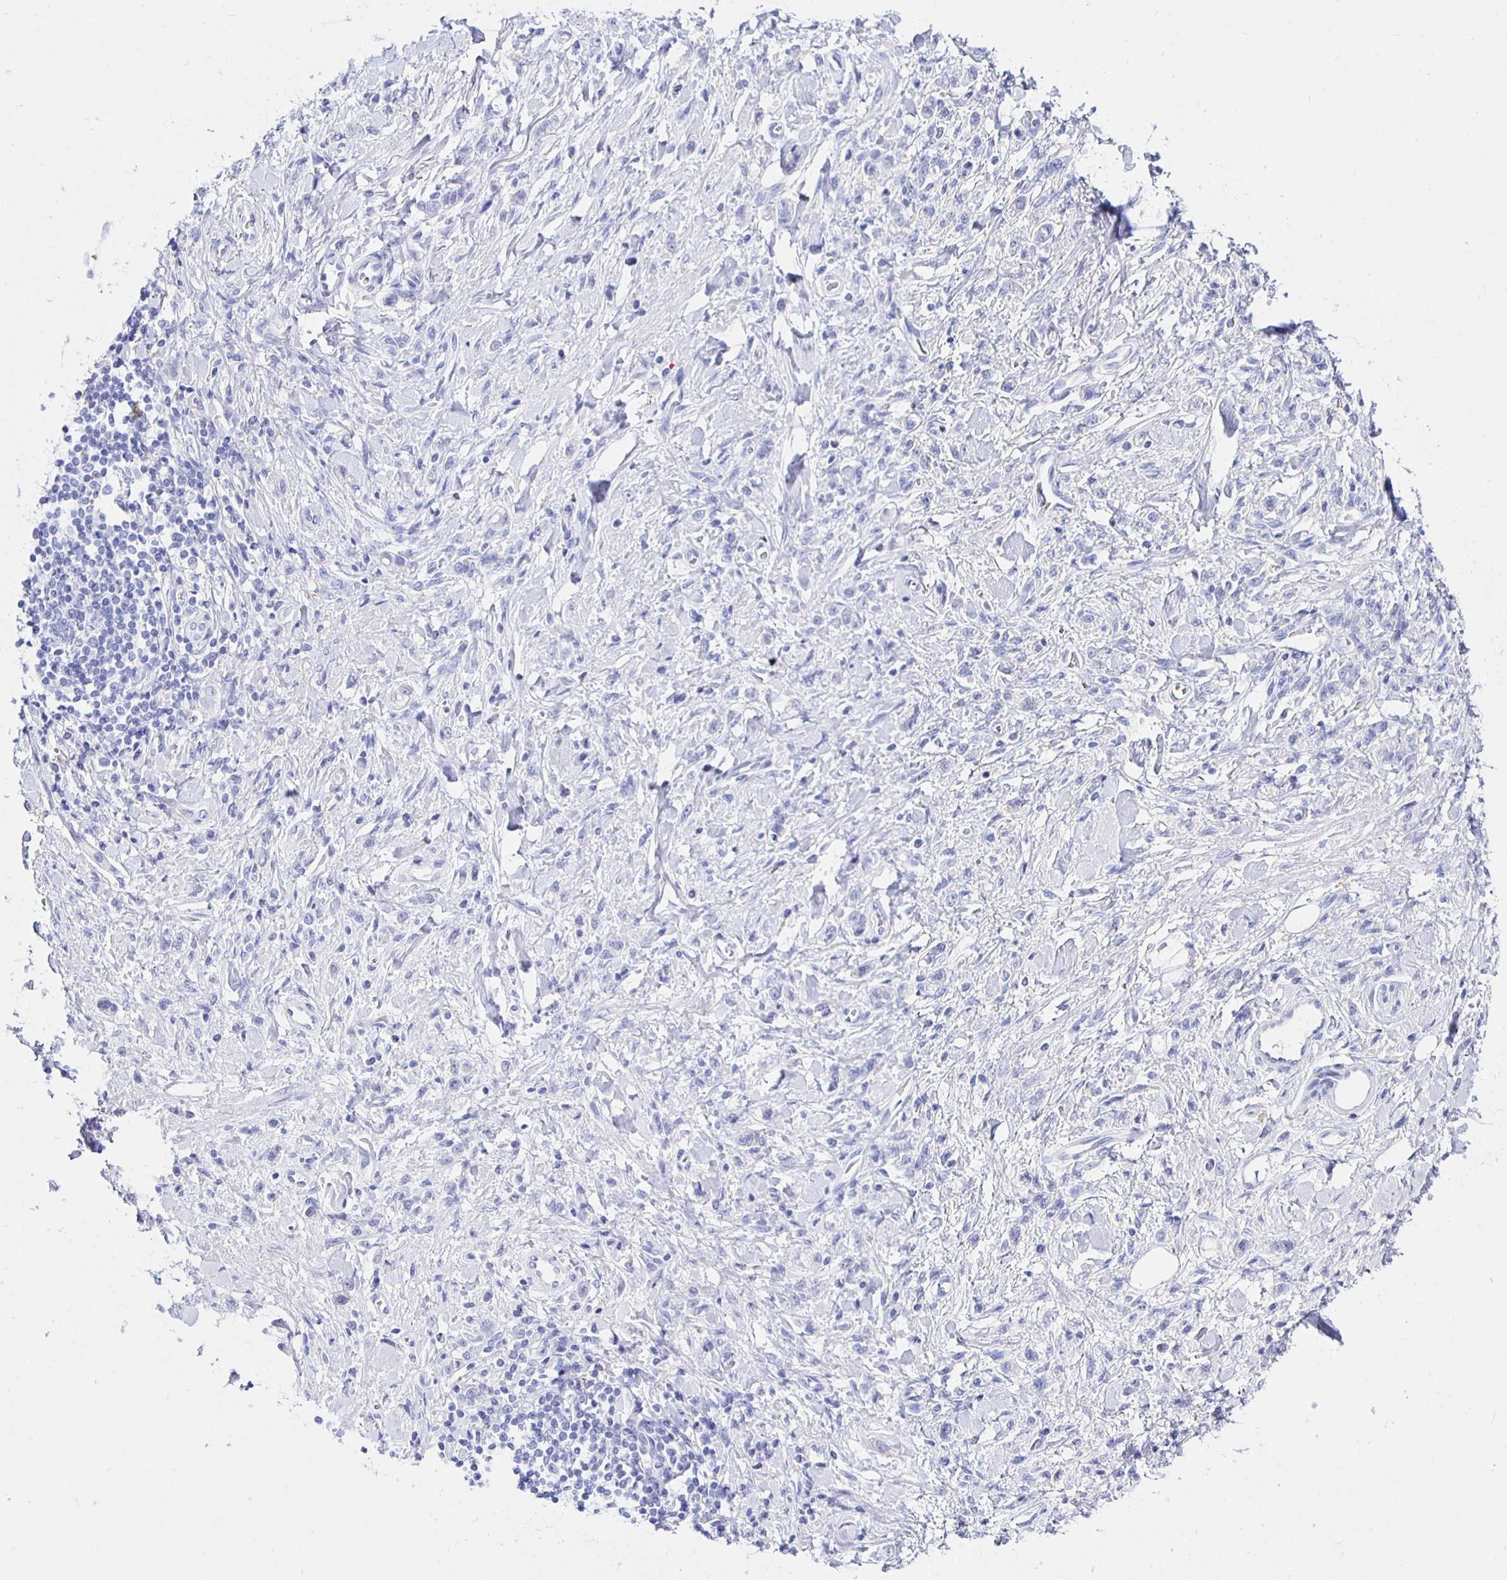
{"staining": {"intensity": "negative", "quantity": "none", "location": "none"}, "tissue": "stomach cancer", "cell_type": "Tumor cells", "image_type": "cancer", "snomed": [{"axis": "morphology", "description": "Adenocarcinoma, NOS"}, {"axis": "topography", "description": "Stomach"}], "caption": "Immunohistochemical staining of human stomach cancer (adenocarcinoma) shows no significant expression in tumor cells. (Immunohistochemistry, brightfield microscopy, high magnification).", "gene": "UMOD", "patient": {"sex": "male", "age": 77}}